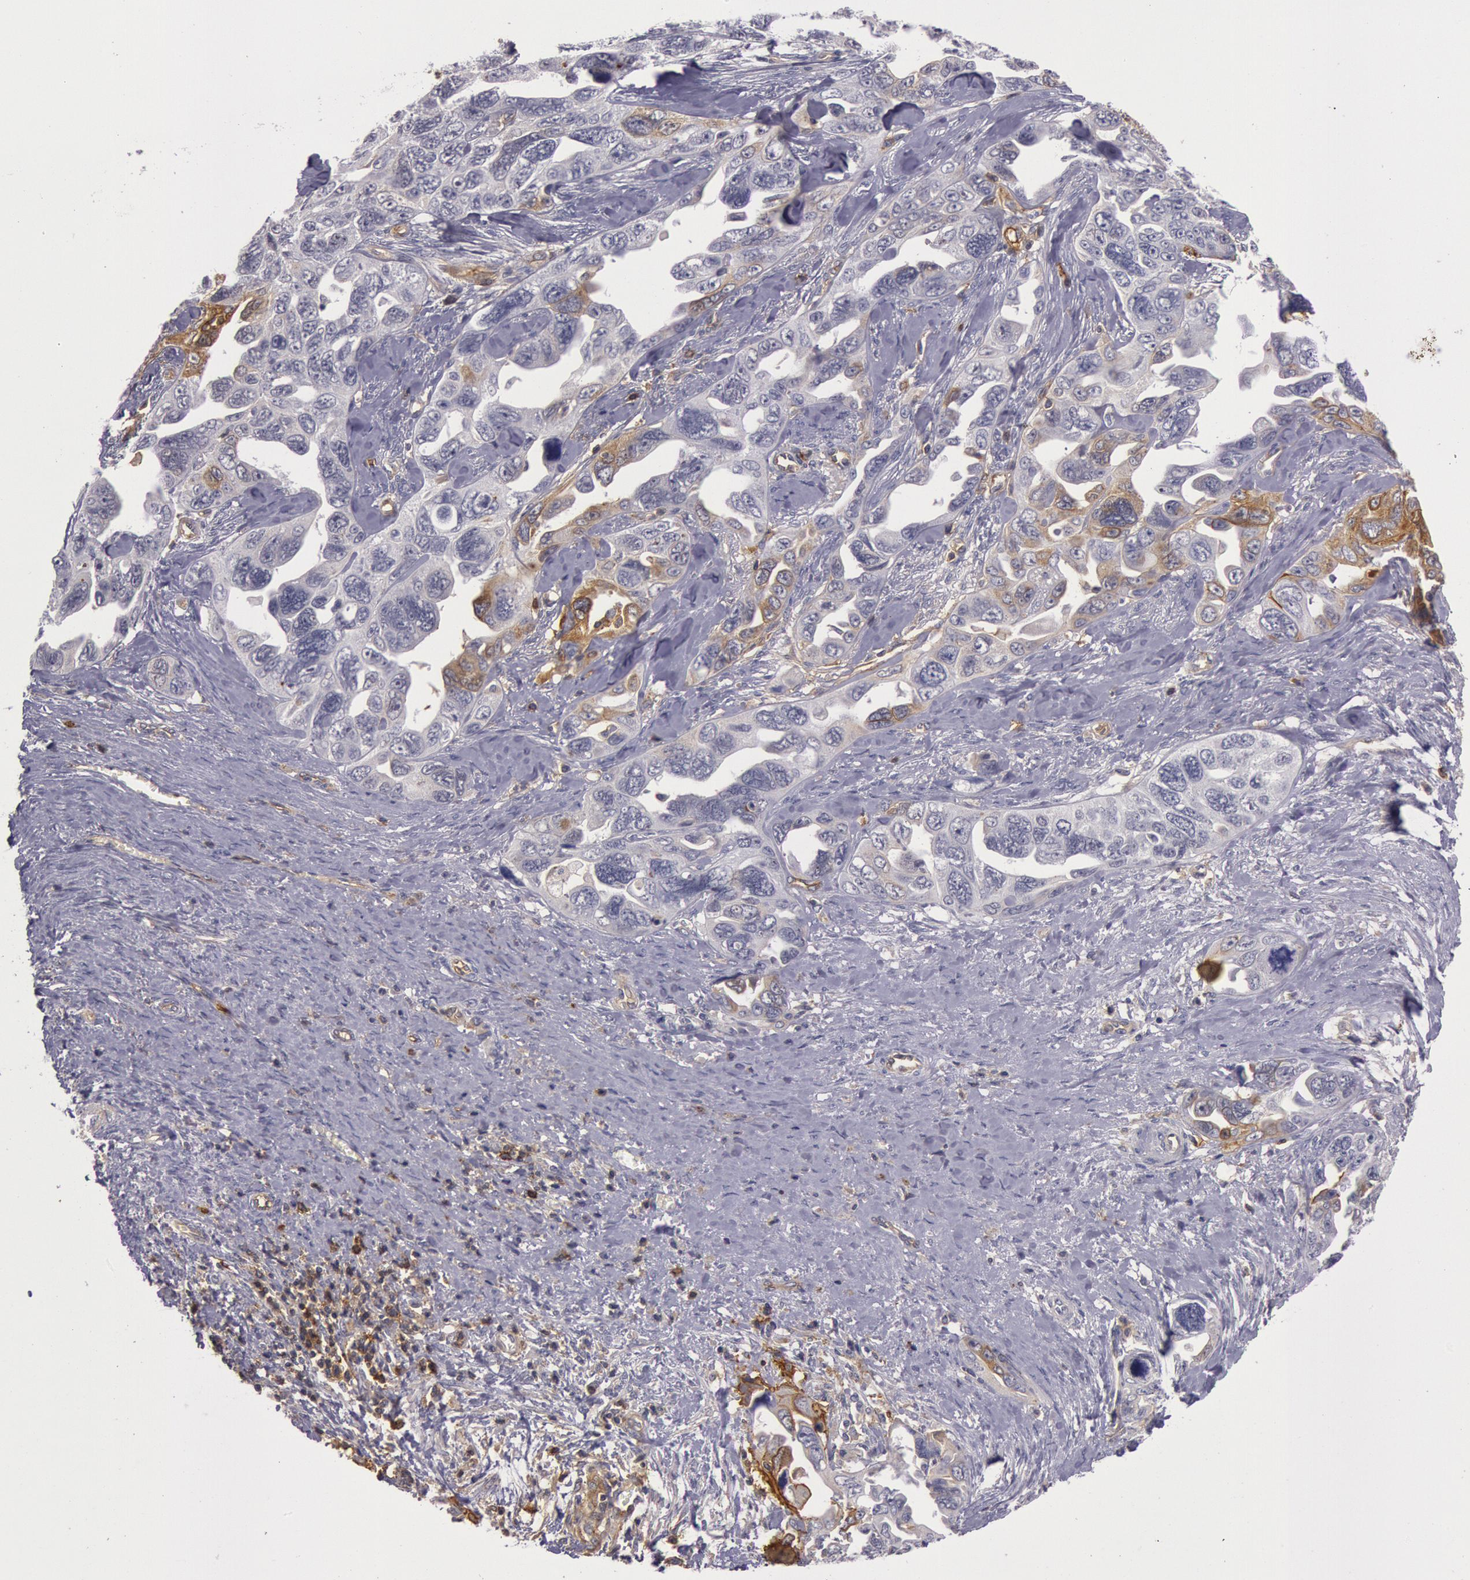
{"staining": {"intensity": "moderate", "quantity": "<25%", "location": "cytoplasmic/membranous"}, "tissue": "ovarian cancer", "cell_type": "Tumor cells", "image_type": "cancer", "snomed": [{"axis": "morphology", "description": "Cystadenocarcinoma, serous, NOS"}, {"axis": "topography", "description": "Ovary"}], "caption": "Moderate cytoplasmic/membranous positivity for a protein is identified in about <25% of tumor cells of ovarian cancer (serous cystadenocarcinoma) using IHC.", "gene": "TRIB2", "patient": {"sex": "female", "age": 63}}